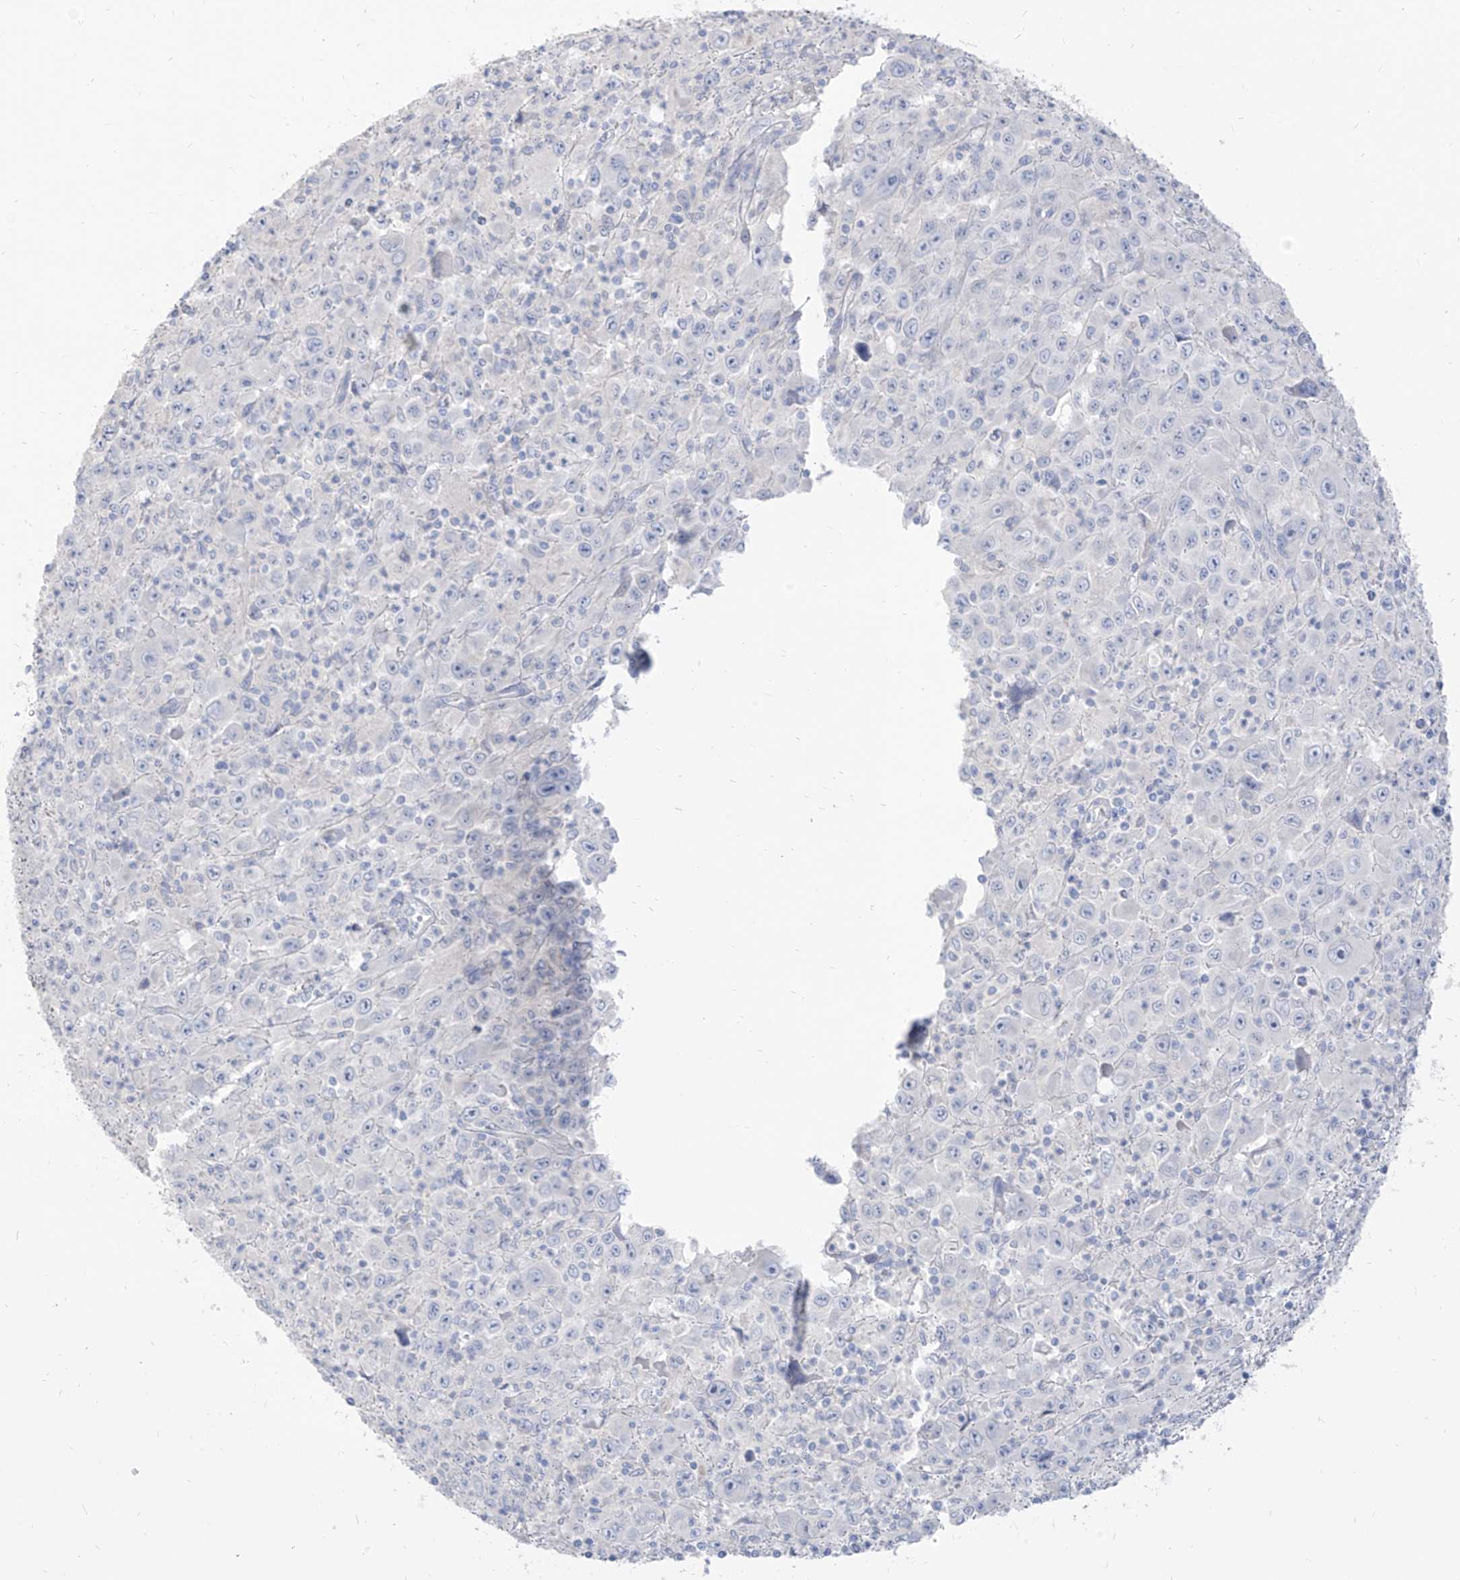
{"staining": {"intensity": "negative", "quantity": "none", "location": "none"}, "tissue": "melanoma", "cell_type": "Tumor cells", "image_type": "cancer", "snomed": [{"axis": "morphology", "description": "Malignant melanoma, Metastatic site"}, {"axis": "topography", "description": "Skin"}], "caption": "A high-resolution micrograph shows IHC staining of melanoma, which shows no significant expression in tumor cells.", "gene": "ARHGEF40", "patient": {"sex": "female", "age": 56}}